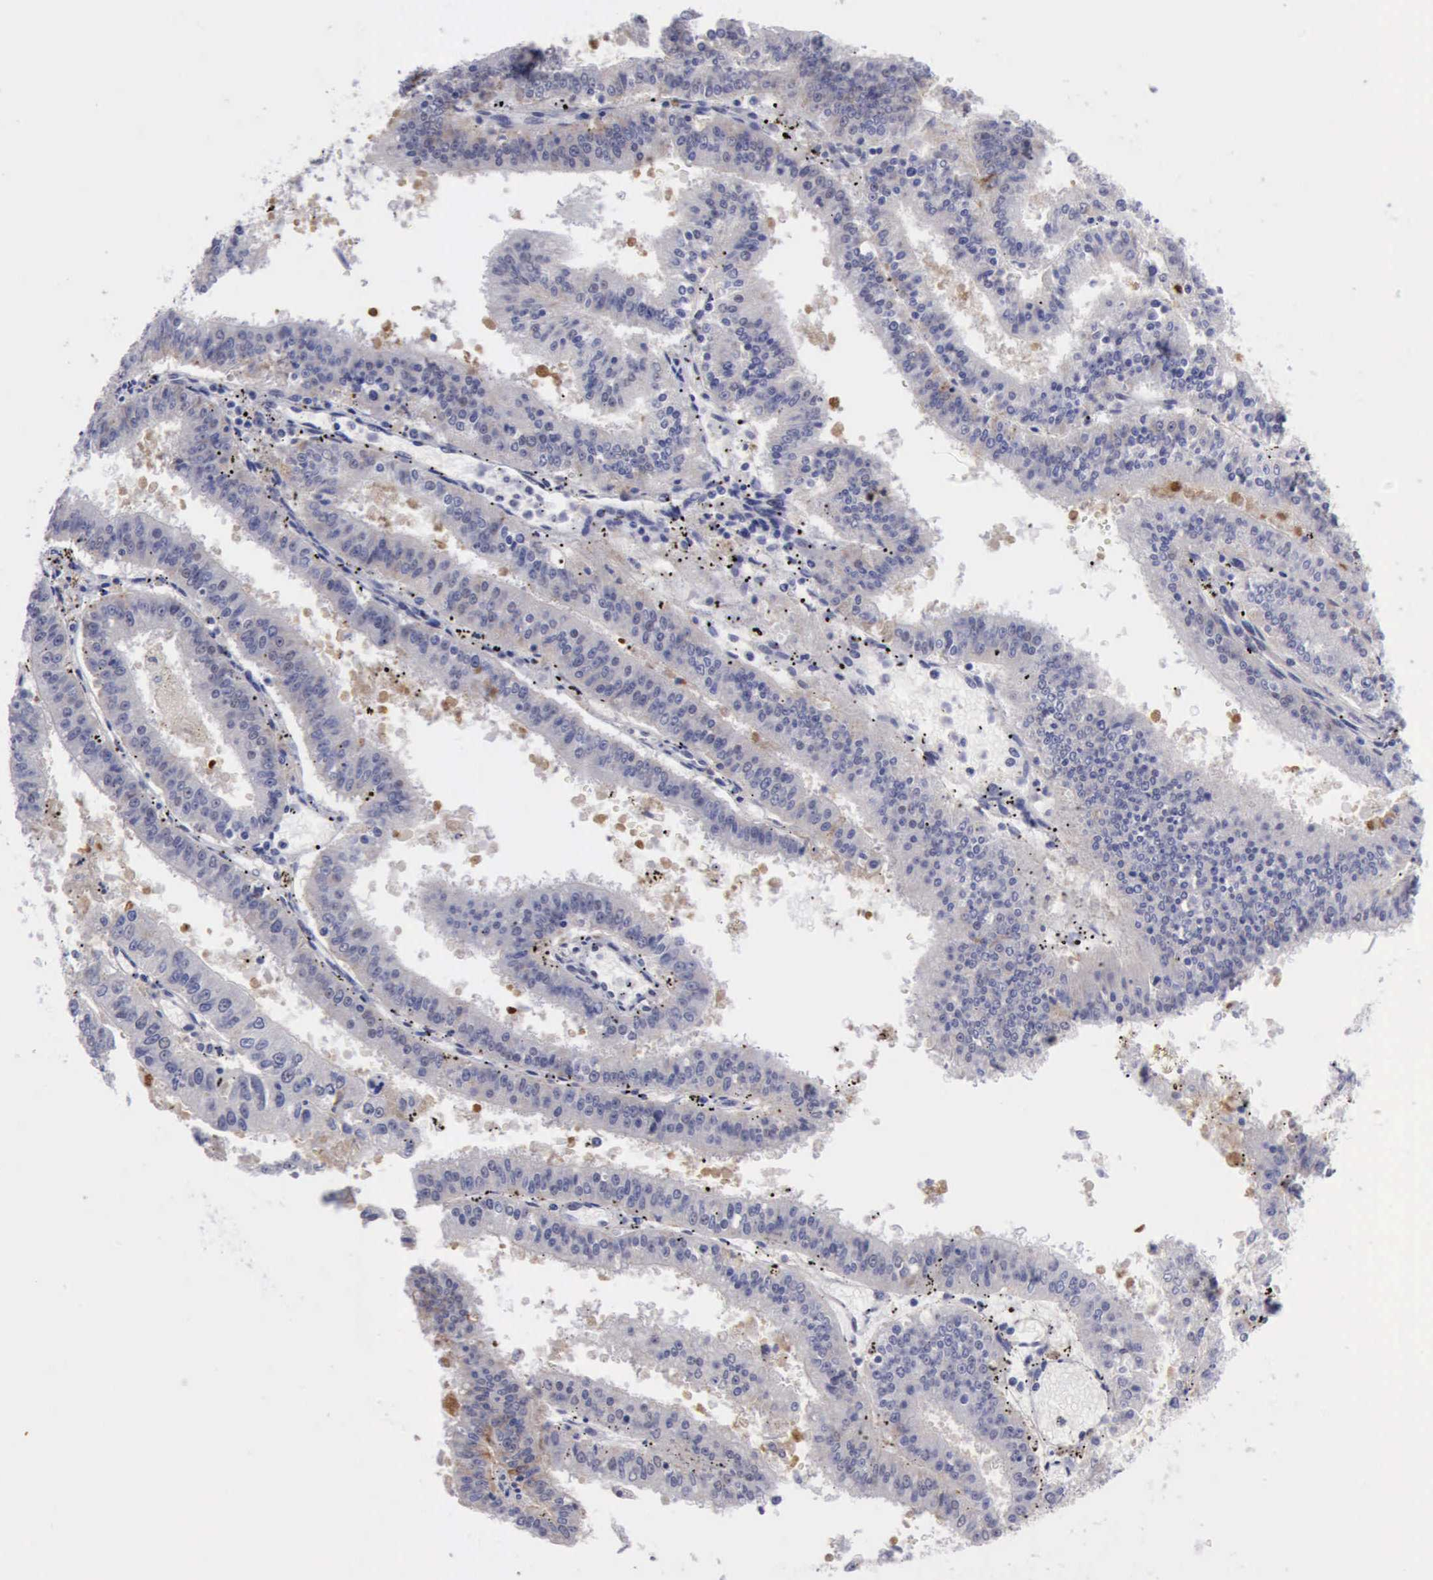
{"staining": {"intensity": "moderate", "quantity": "<25%", "location": "cytoplasmic/membranous"}, "tissue": "endometrial cancer", "cell_type": "Tumor cells", "image_type": "cancer", "snomed": [{"axis": "morphology", "description": "Adenocarcinoma, NOS"}, {"axis": "topography", "description": "Endometrium"}], "caption": "This micrograph shows adenocarcinoma (endometrial) stained with immunohistochemistry to label a protein in brown. The cytoplasmic/membranous of tumor cells show moderate positivity for the protein. Nuclei are counter-stained blue.", "gene": "TFRC", "patient": {"sex": "female", "age": 66}}